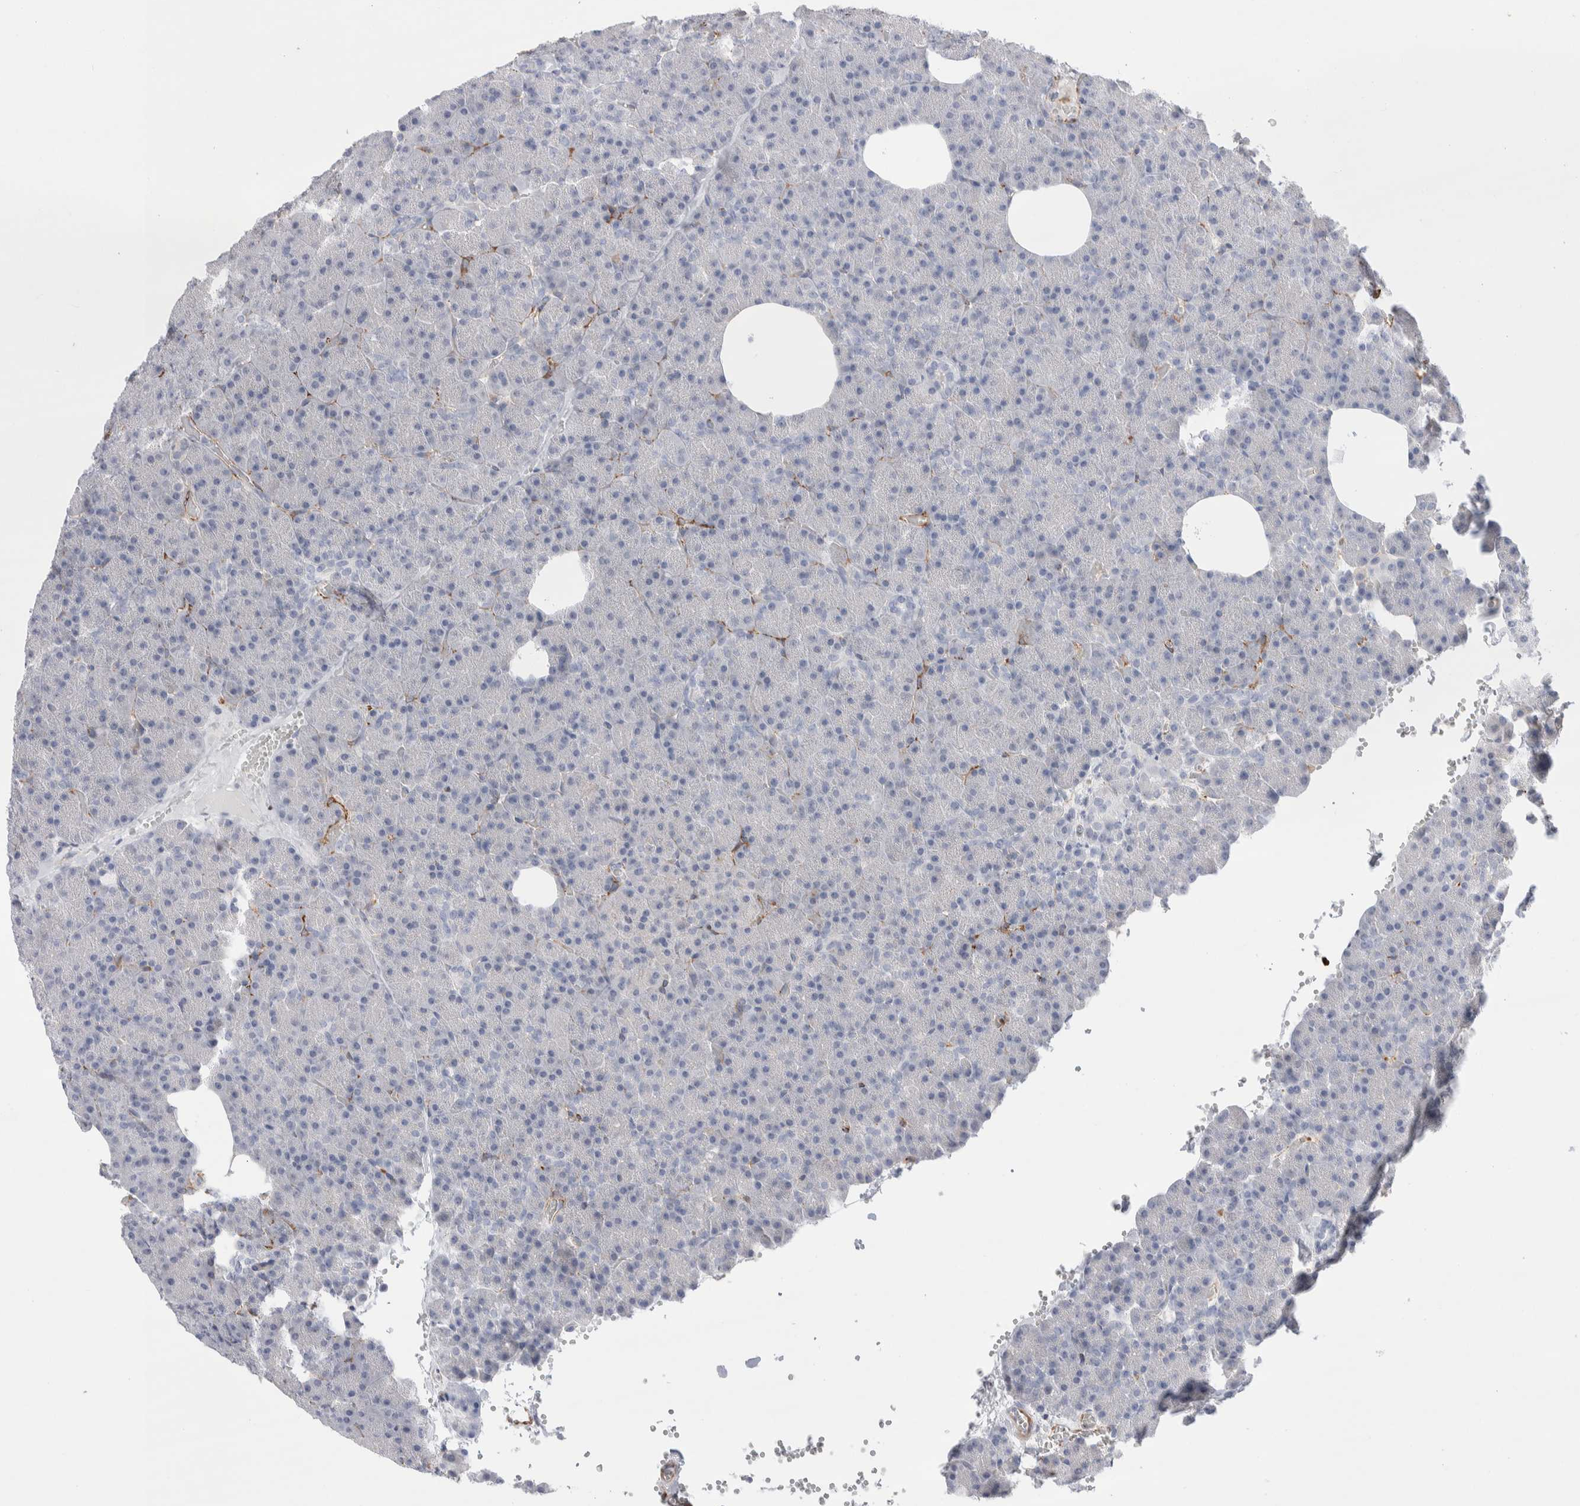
{"staining": {"intensity": "strong", "quantity": "<25%", "location": "cytoplasmic/membranous,nuclear"}, "tissue": "pancreas", "cell_type": "Exocrine glandular cells", "image_type": "normal", "snomed": [{"axis": "morphology", "description": "Normal tissue, NOS"}, {"axis": "morphology", "description": "Carcinoid, malignant, NOS"}, {"axis": "topography", "description": "Pancreas"}], "caption": "High-power microscopy captured an immunohistochemistry image of unremarkable pancreas, revealing strong cytoplasmic/membranous,nuclear expression in approximately <25% of exocrine glandular cells.", "gene": "SEPTIN4", "patient": {"sex": "female", "age": 35}}